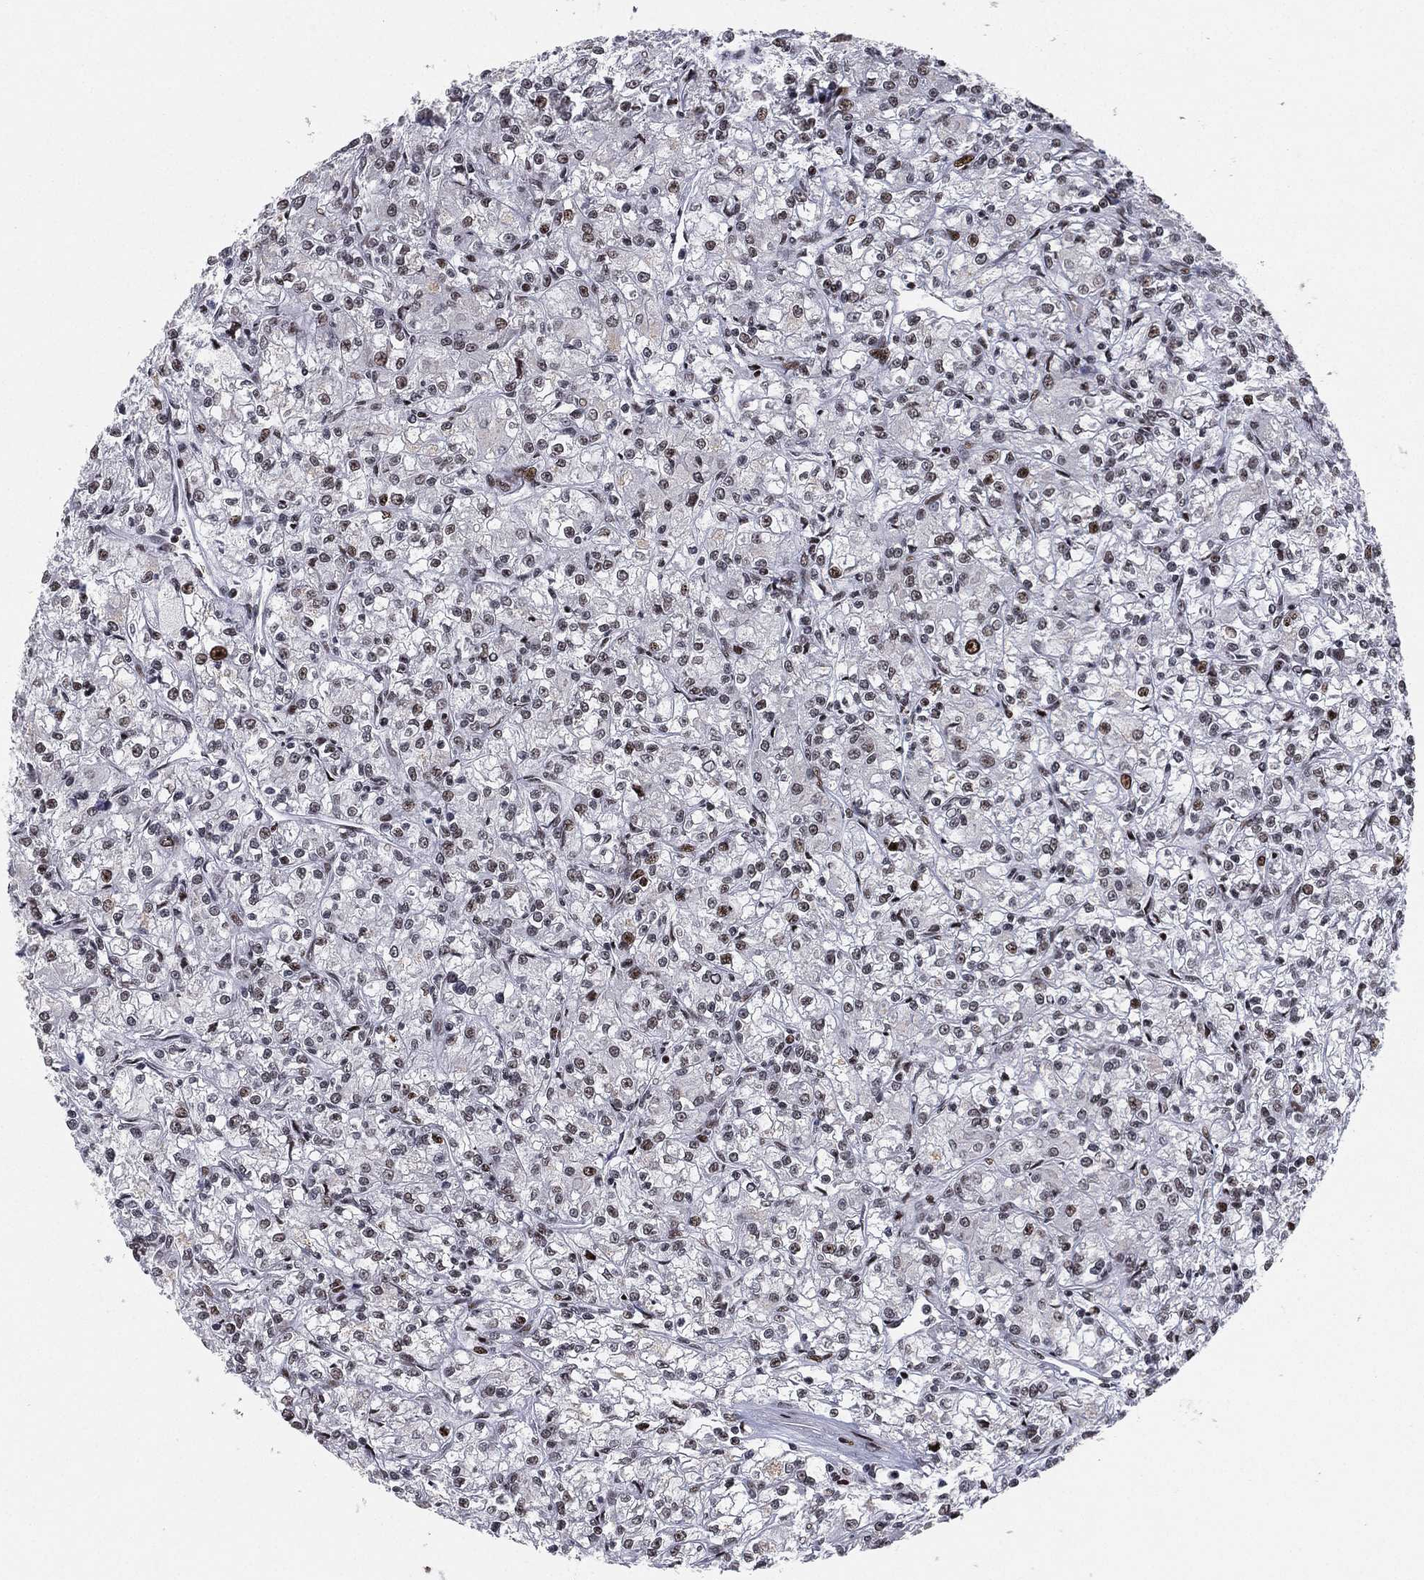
{"staining": {"intensity": "strong", "quantity": "<25%", "location": "nuclear"}, "tissue": "renal cancer", "cell_type": "Tumor cells", "image_type": "cancer", "snomed": [{"axis": "morphology", "description": "Adenocarcinoma, NOS"}, {"axis": "topography", "description": "Kidney"}], "caption": "Immunohistochemical staining of adenocarcinoma (renal) reveals strong nuclear protein positivity in approximately <25% of tumor cells. The staining is performed using DAB (3,3'-diaminobenzidine) brown chromogen to label protein expression. The nuclei are counter-stained blue using hematoxylin.", "gene": "RTF1", "patient": {"sex": "female", "age": 59}}